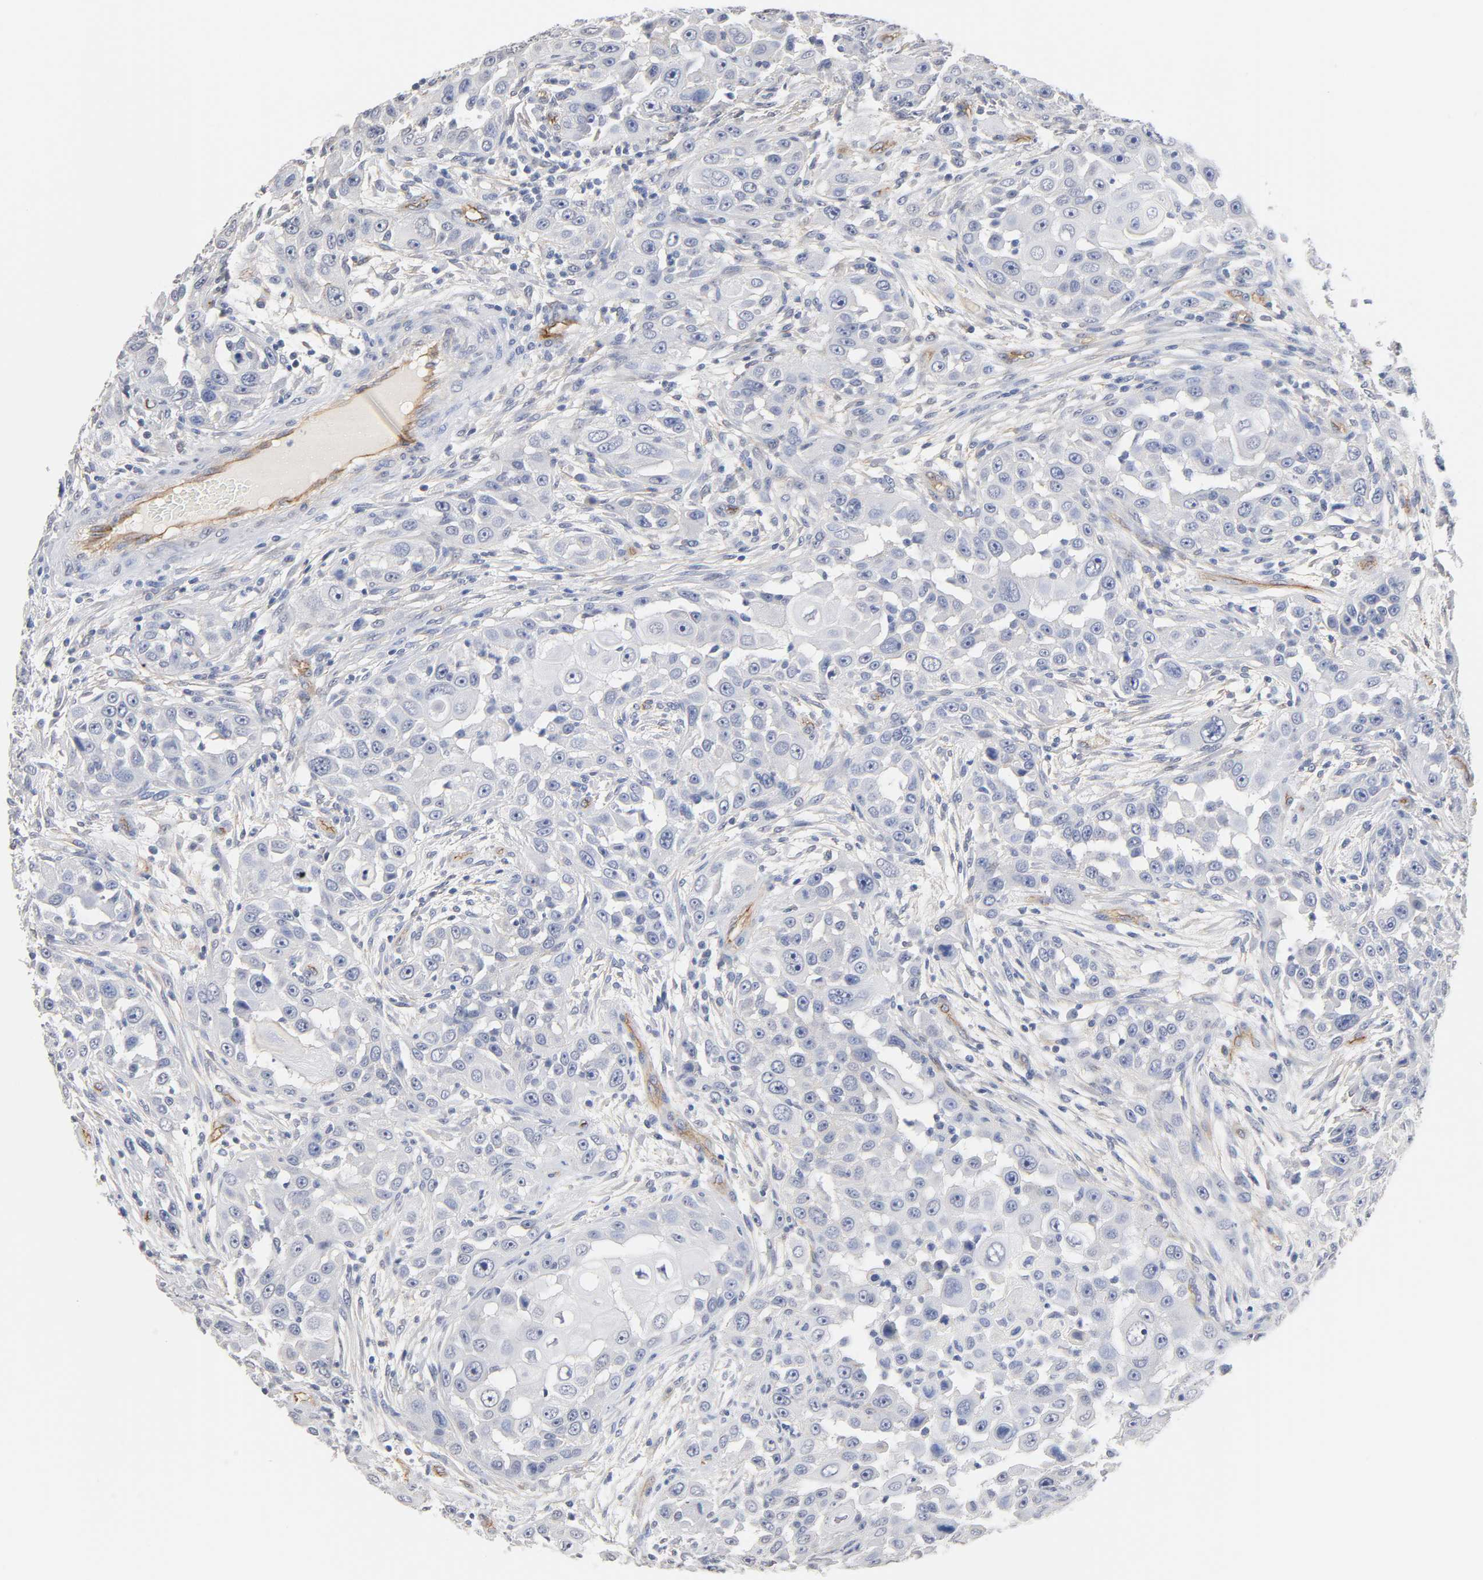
{"staining": {"intensity": "negative", "quantity": "none", "location": "none"}, "tissue": "head and neck cancer", "cell_type": "Tumor cells", "image_type": "cancer", "snomed": [{"axis": "morphology", "description": "Carcinoma, NOS"}, {"axis": "topography", "description": "Head-Neck"}], "caption": "Immunohistochemical staining of human carcinoma (head and neck) demonstrates no significant expression in tumor cells. (DAB (3,3'-diaminobenzidine) IHC visualized using brightfield microscopy, high magnification).", "gene": "SPTAN1", "patient": {"sex": "male", "age": 87}}